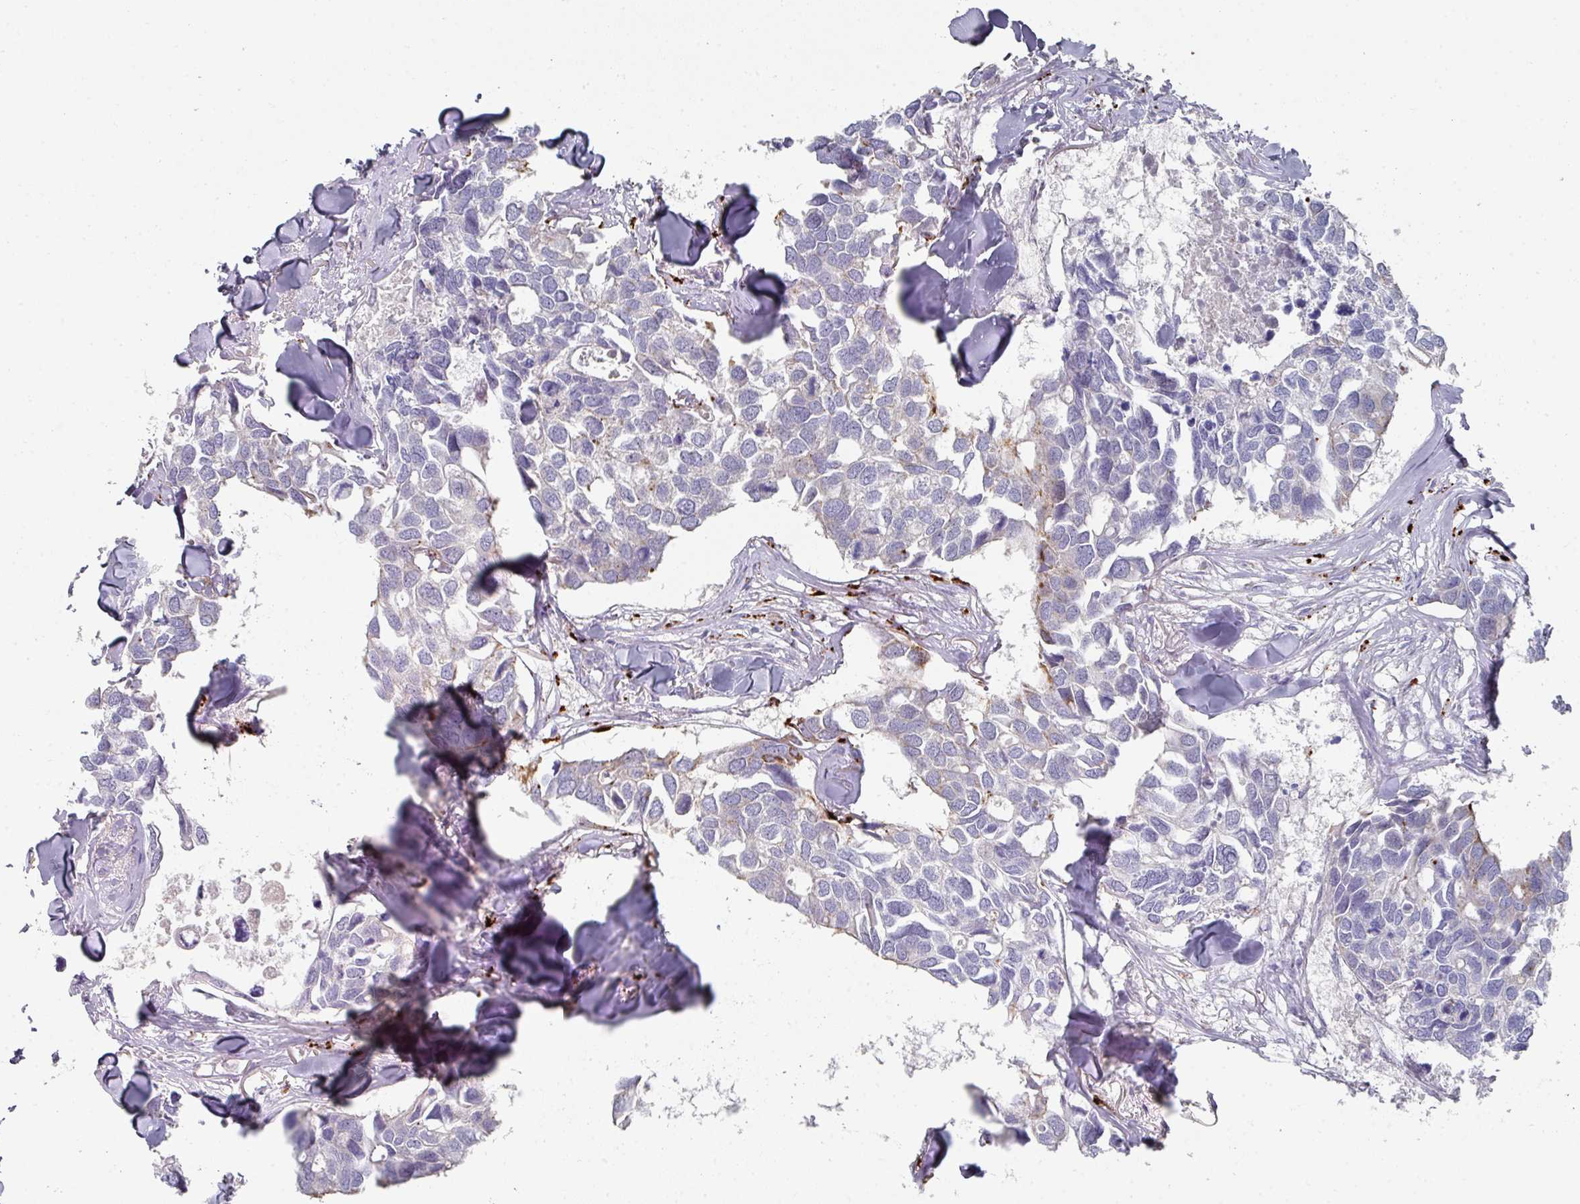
{"staining": {"intensity": "negative", "quantity": "none", "location": "none"}, "tissue": "breast cancer", "cell_type": "Tumor cells", "image_type": "cancer", "snomed": [{"axis": "morphology", "description": "Duct carcinoma"}, {"axis": "topography", "description": "Breast"}], "caption": "IHC micrograph of human breast cancer (invasive ductal carcinoma) stained for a protein (brown), which reveals no expression in tumor cells.", "gene": "NT5C1A", "patient": {"sex": "female", "age": 83}}